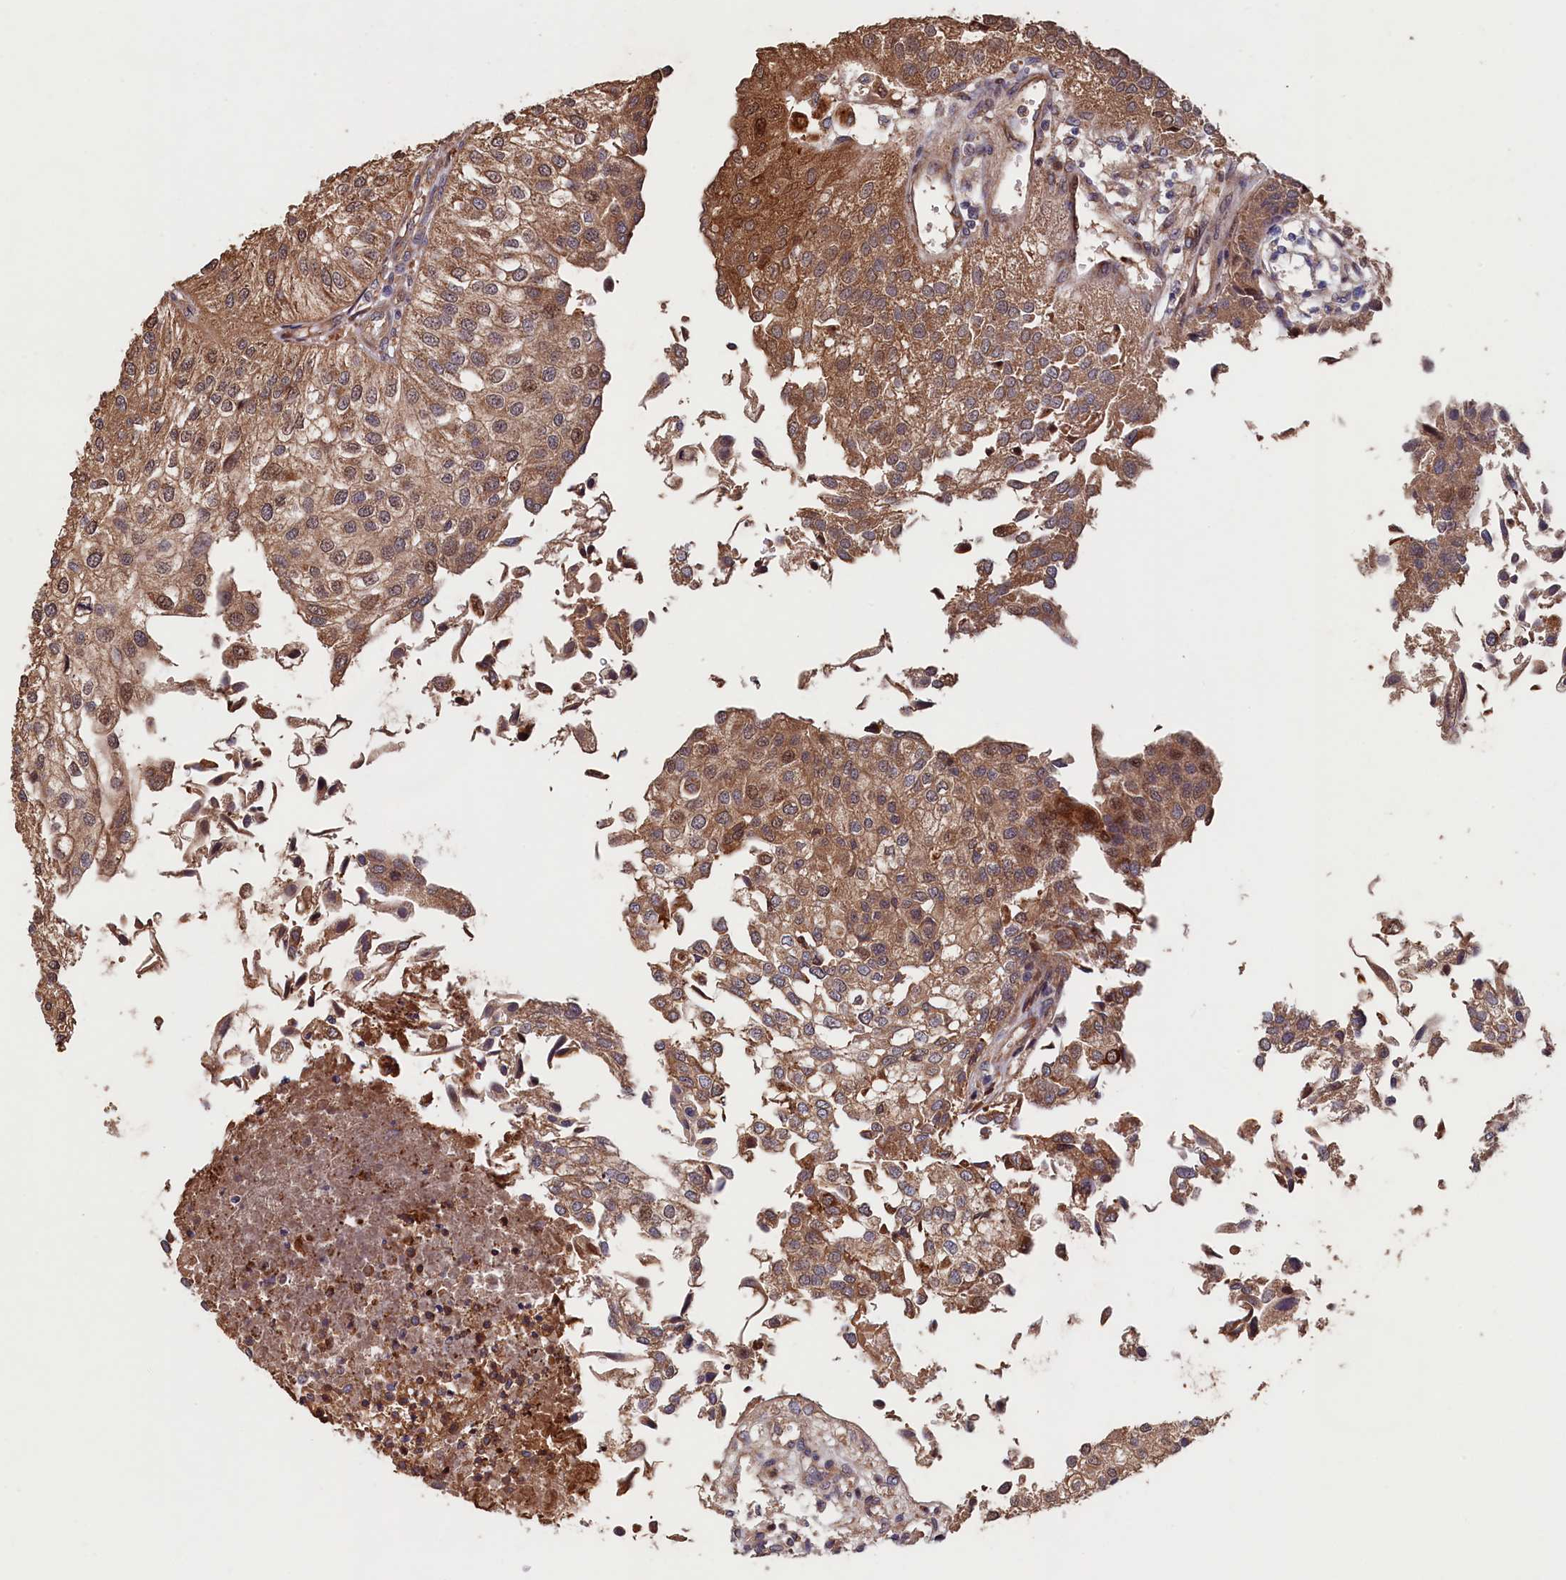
{"staining": {"intensity": "moderate", "quantity": ">75%", "location": "cytoplasmic/membranous"}, "tissue": "urothelial cancer", "cell_type": "Tumor cells", "image_type": "cancer", "snomed": [{"axis": "morphology", "description": "Urothelial carcinoma, Low grade"}, {"axis": "topography", "description": "Urinary bladder"}], "caption": "Urothelial cancer stained with DAB (3,3'-diaminobenzidine) IHC displays medium levels of moderate cytoplasmic/membranous expression in approximately >75% of tumor cells. Immunohistochemistry (ihc) stains the protein of interest in brown and the nuclei are stained blue.", "gene": "GREB1L", "patient": {"sex": "female", "age": 89}}